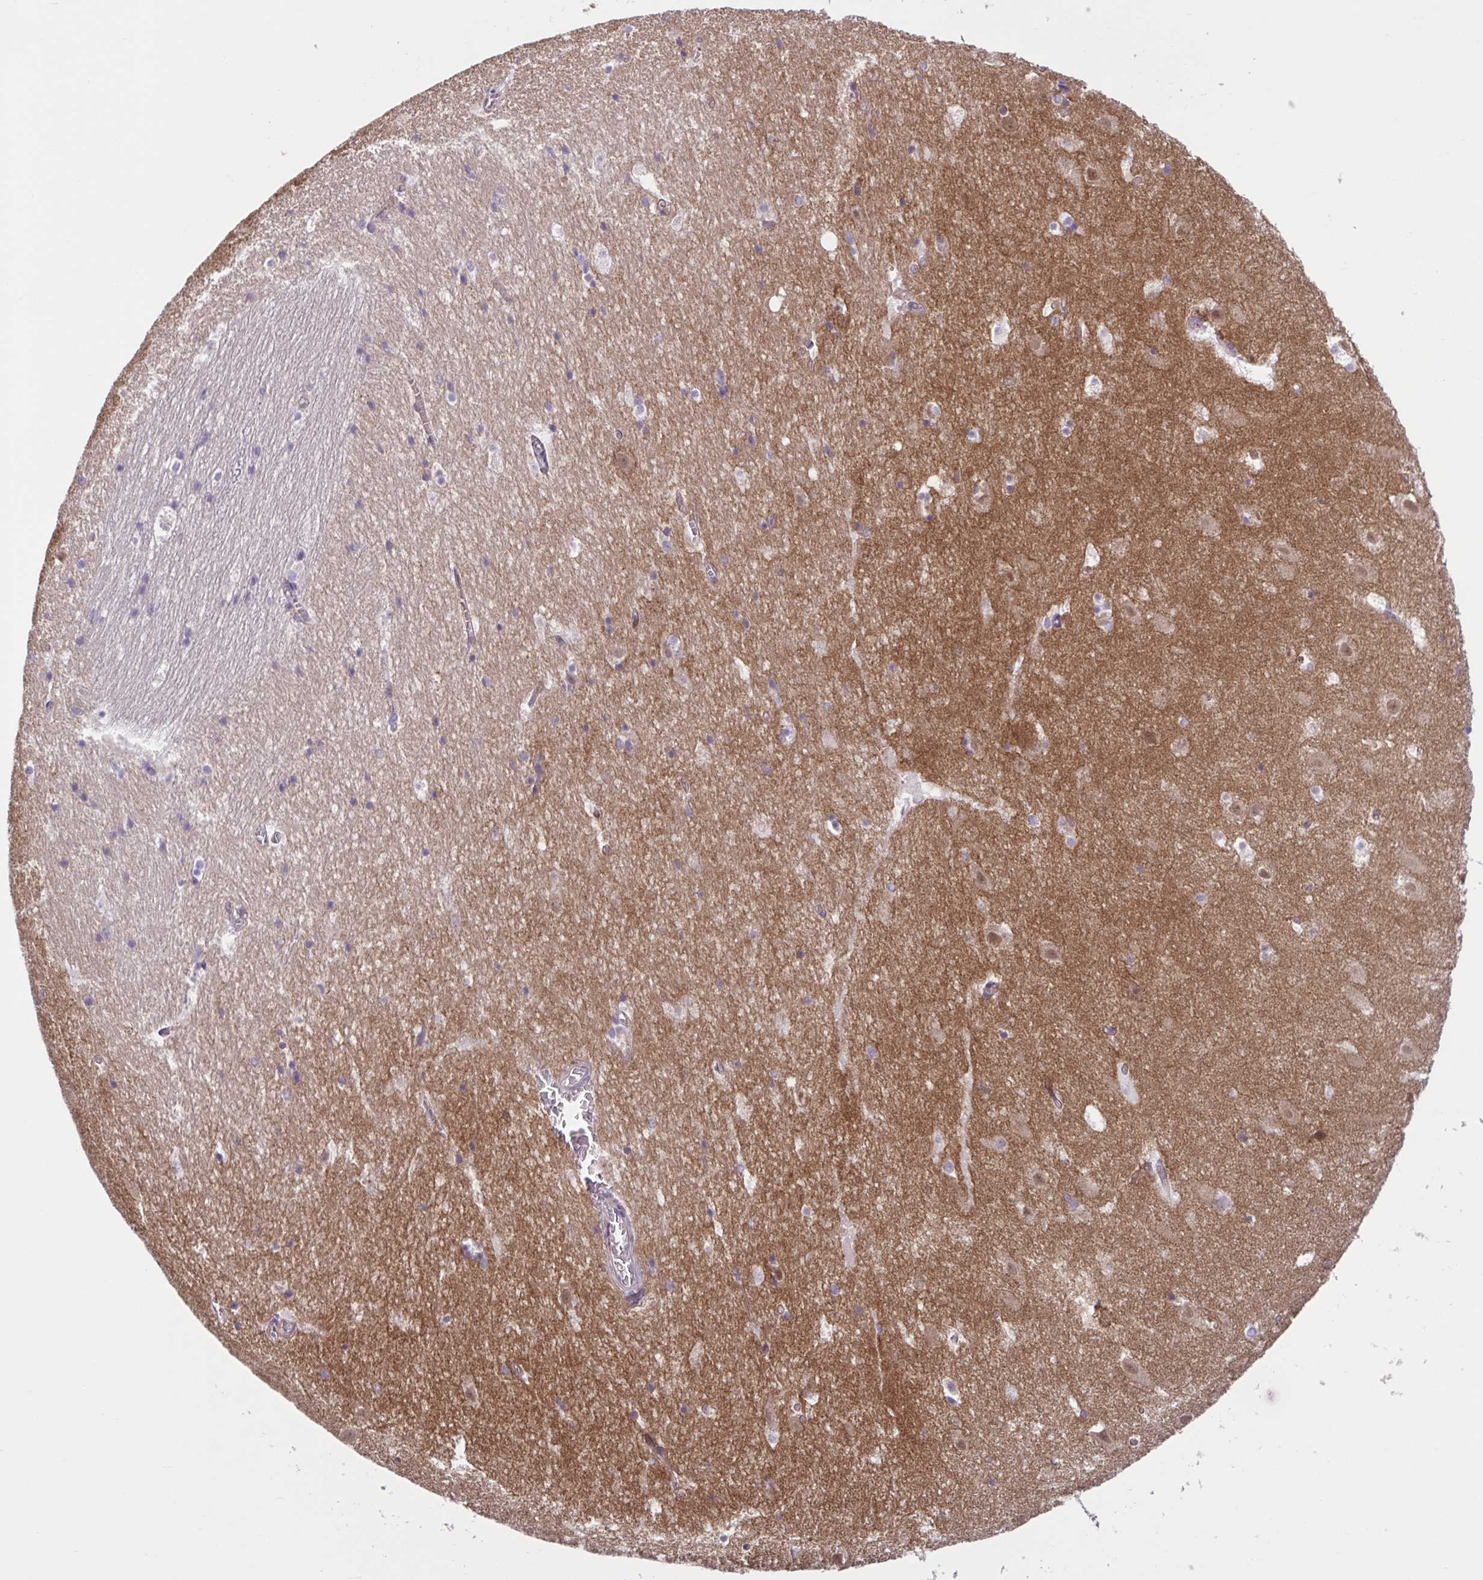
{"staining": {"intensity": "weak", "quantity": "<25%", "location": "cytoplasmic/membranous"}, "tissue": "hippocampus", "cell_type": "Glial cells", "image_type": "normal", "snomed": [{"axis": "morphology", "description": "Normal tissue, NOS"}, {"axis": "topography", "description": "Hippocampus"}], "caption": "This is a photomicrograph of immunohistochemistry staining of unremarkable hippocampus, which shows no positivity in glial cells.", "gene": "TTC7B", "patient": {"sex": "female", "age": 52}}